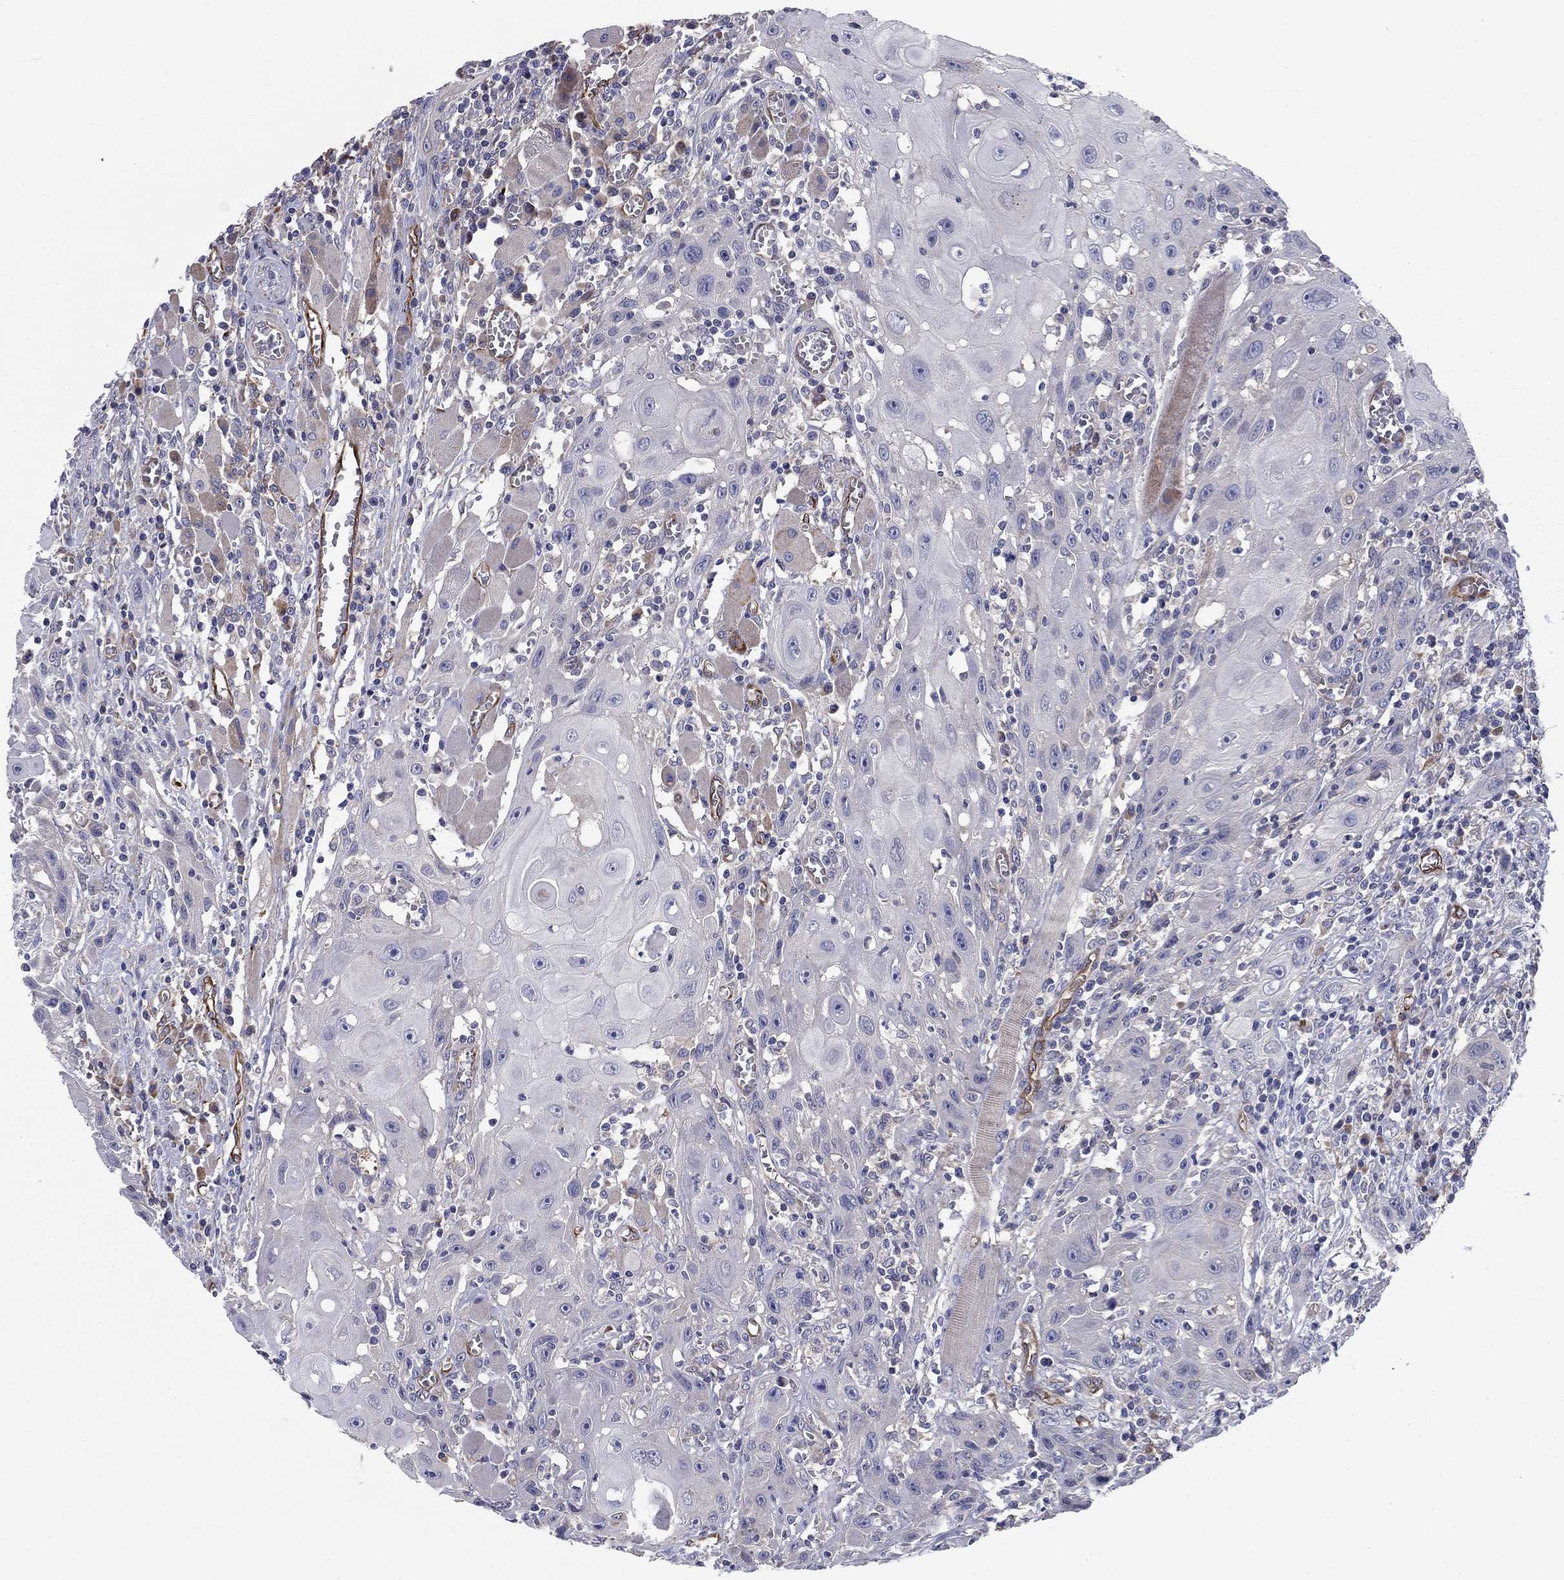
{"staining": {"intensity": "negative", "quantity": "none", "location": "none"}, "tissue": "head and neck cancer", "cell_type": "Tumor cells", "image_type": "cancer", "snomed": [{"axis": "morphology", "description": "Normal tissue, NOS"}, {"axis": "morphology", "description": "Squamous cell carcinoma, NOS"}, {"axis": "topography", "description": "Oral tissue"}, {"axis": "topography", "description": "Head-Neck"}], "caption": "This is a micrograph of IHC staining of head and neck cancer (squamous cell carcinoma), which shows no expression in tumor cells. The staining is performed using DAB (3,3'-diaminobenzidine) brown chromogen with nuclei counter-stained in using hematoxylin.", "gene": "EMP2", "patient": {"sex": "male", "age": 71}}